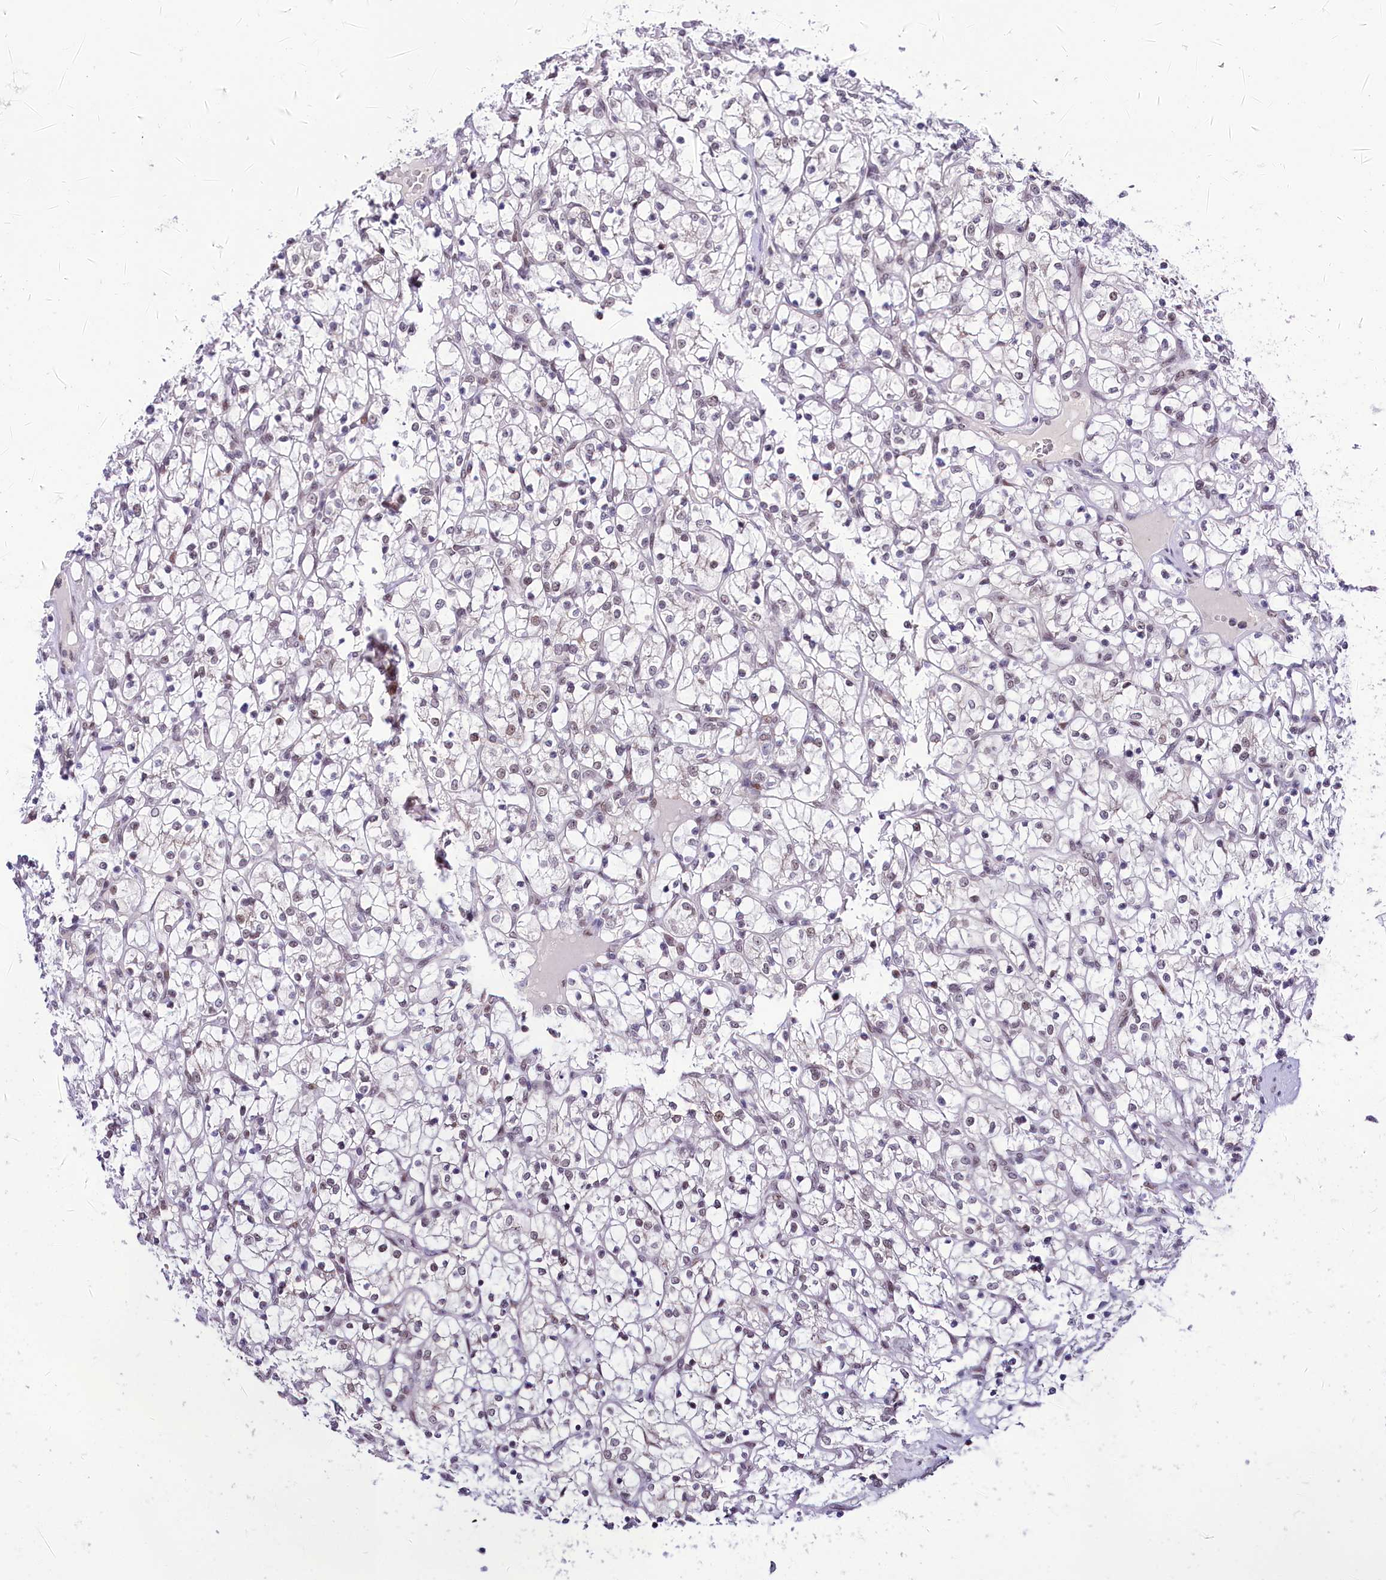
{"staining": {"intensity": "weak", "quantity": "<25%", "location": "nuclear"}, "tissue": "renal cancer", "cell_type": "Tumor cells", "image_type": "cancer", "snomed": [{"axis": "morphology", "description": "Adenocarcinoma, NOS"}, {"axis": "topography", "description": "Kidney"}], "caption": "Human renal adenocarcinoma stained for a protein using immunohistochemistry displays no expression in tumor cells.", "gene": "SCAF11", "patient": {"sex": "female", "age": 69}}